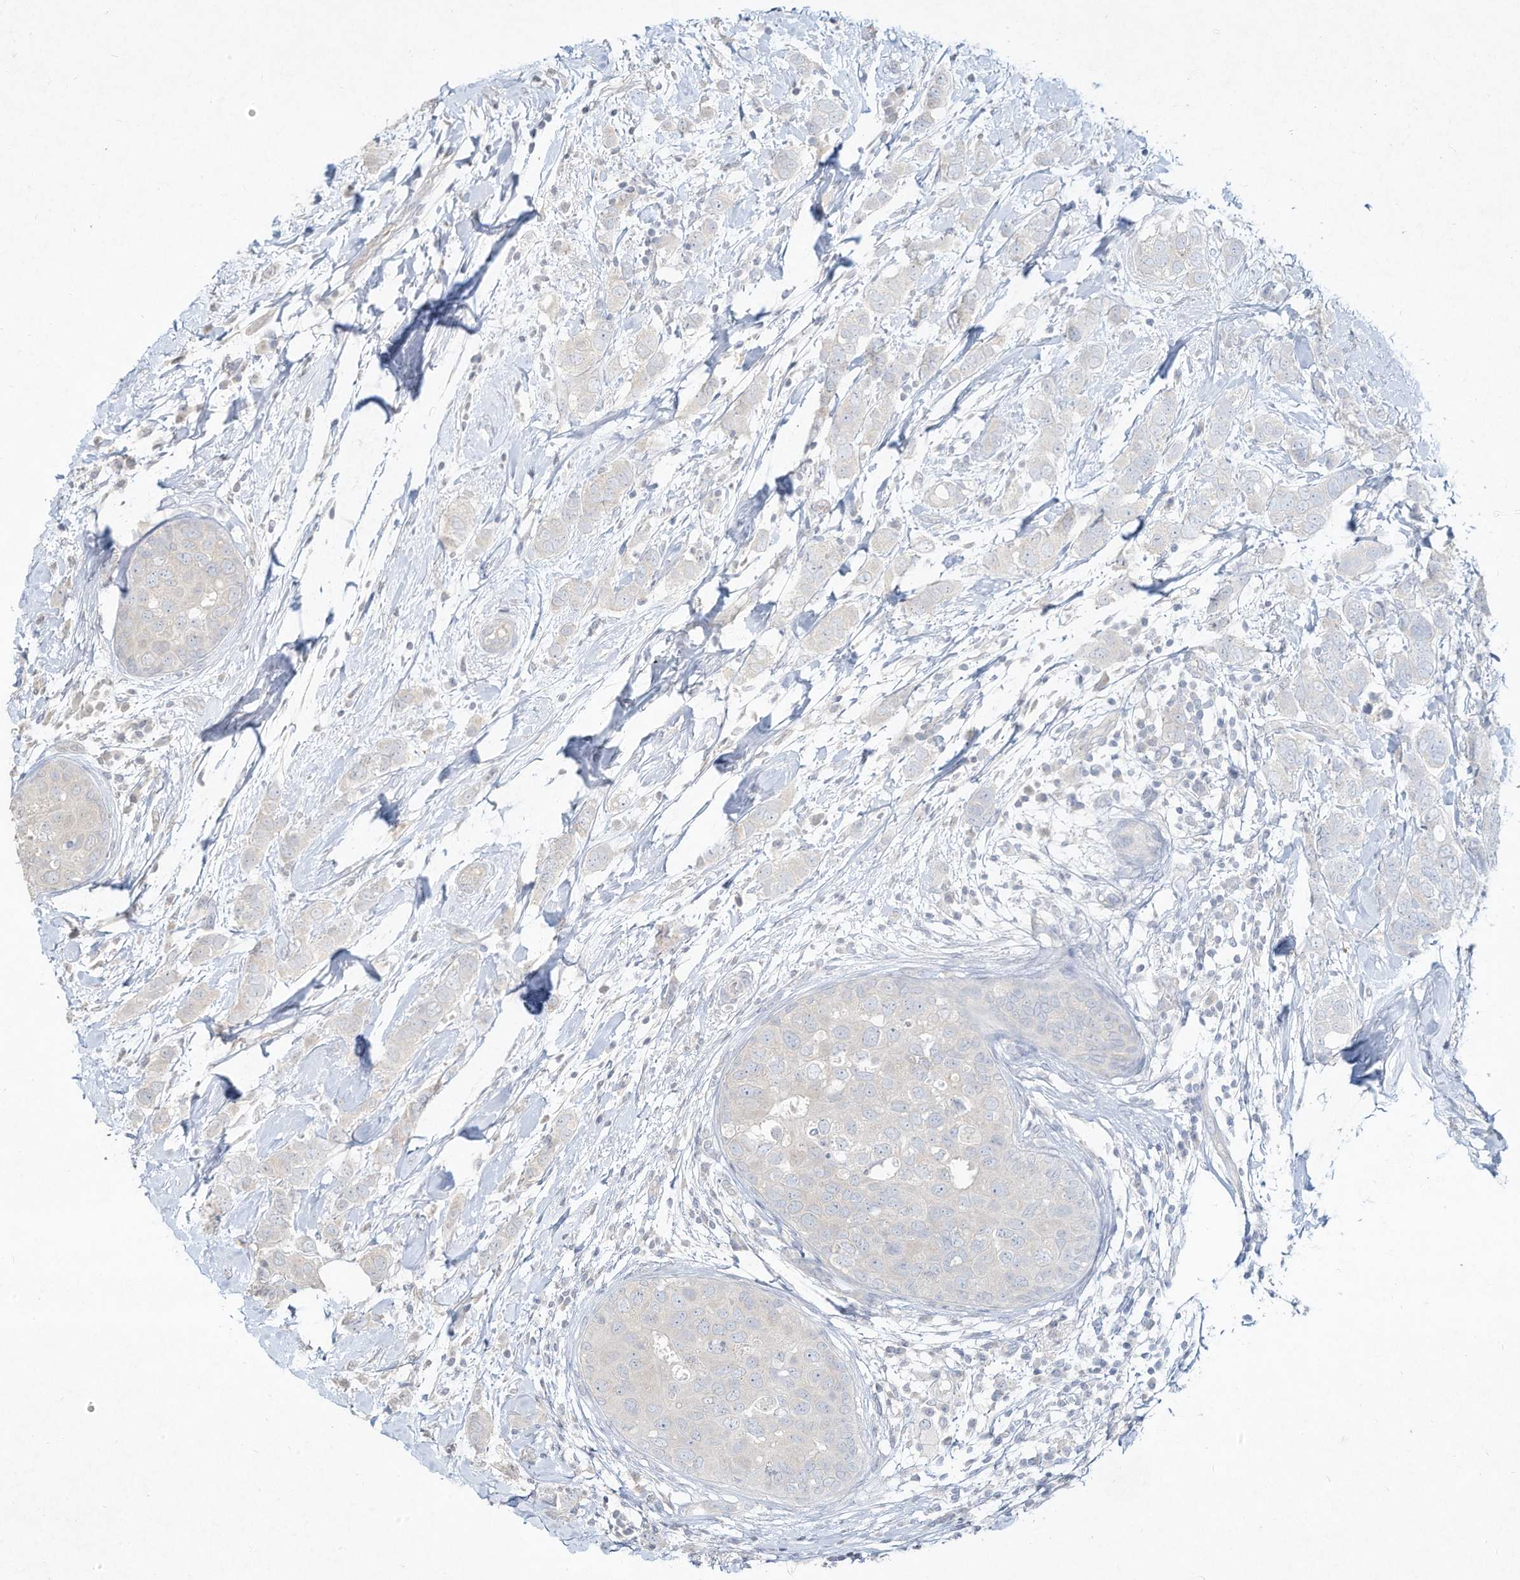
{"staining": {"intensity": "negative", "quantity": "none", "location": "none"}, "tissue": "breast cancer", "cell_type": "Tumor cells", "image_type": "cancer", "snomed": [{"axis": "morphology", "description": "Duct carcinoma"}, {"axis": "topography", "description": "Breast"}], "caption": "The photomicrograph exhibits no significant positivity in tumor cells of intraductal carcinoma (breast).", "gene": "DYNC1I2", "patient": {"sex": "female", "age": 50}}